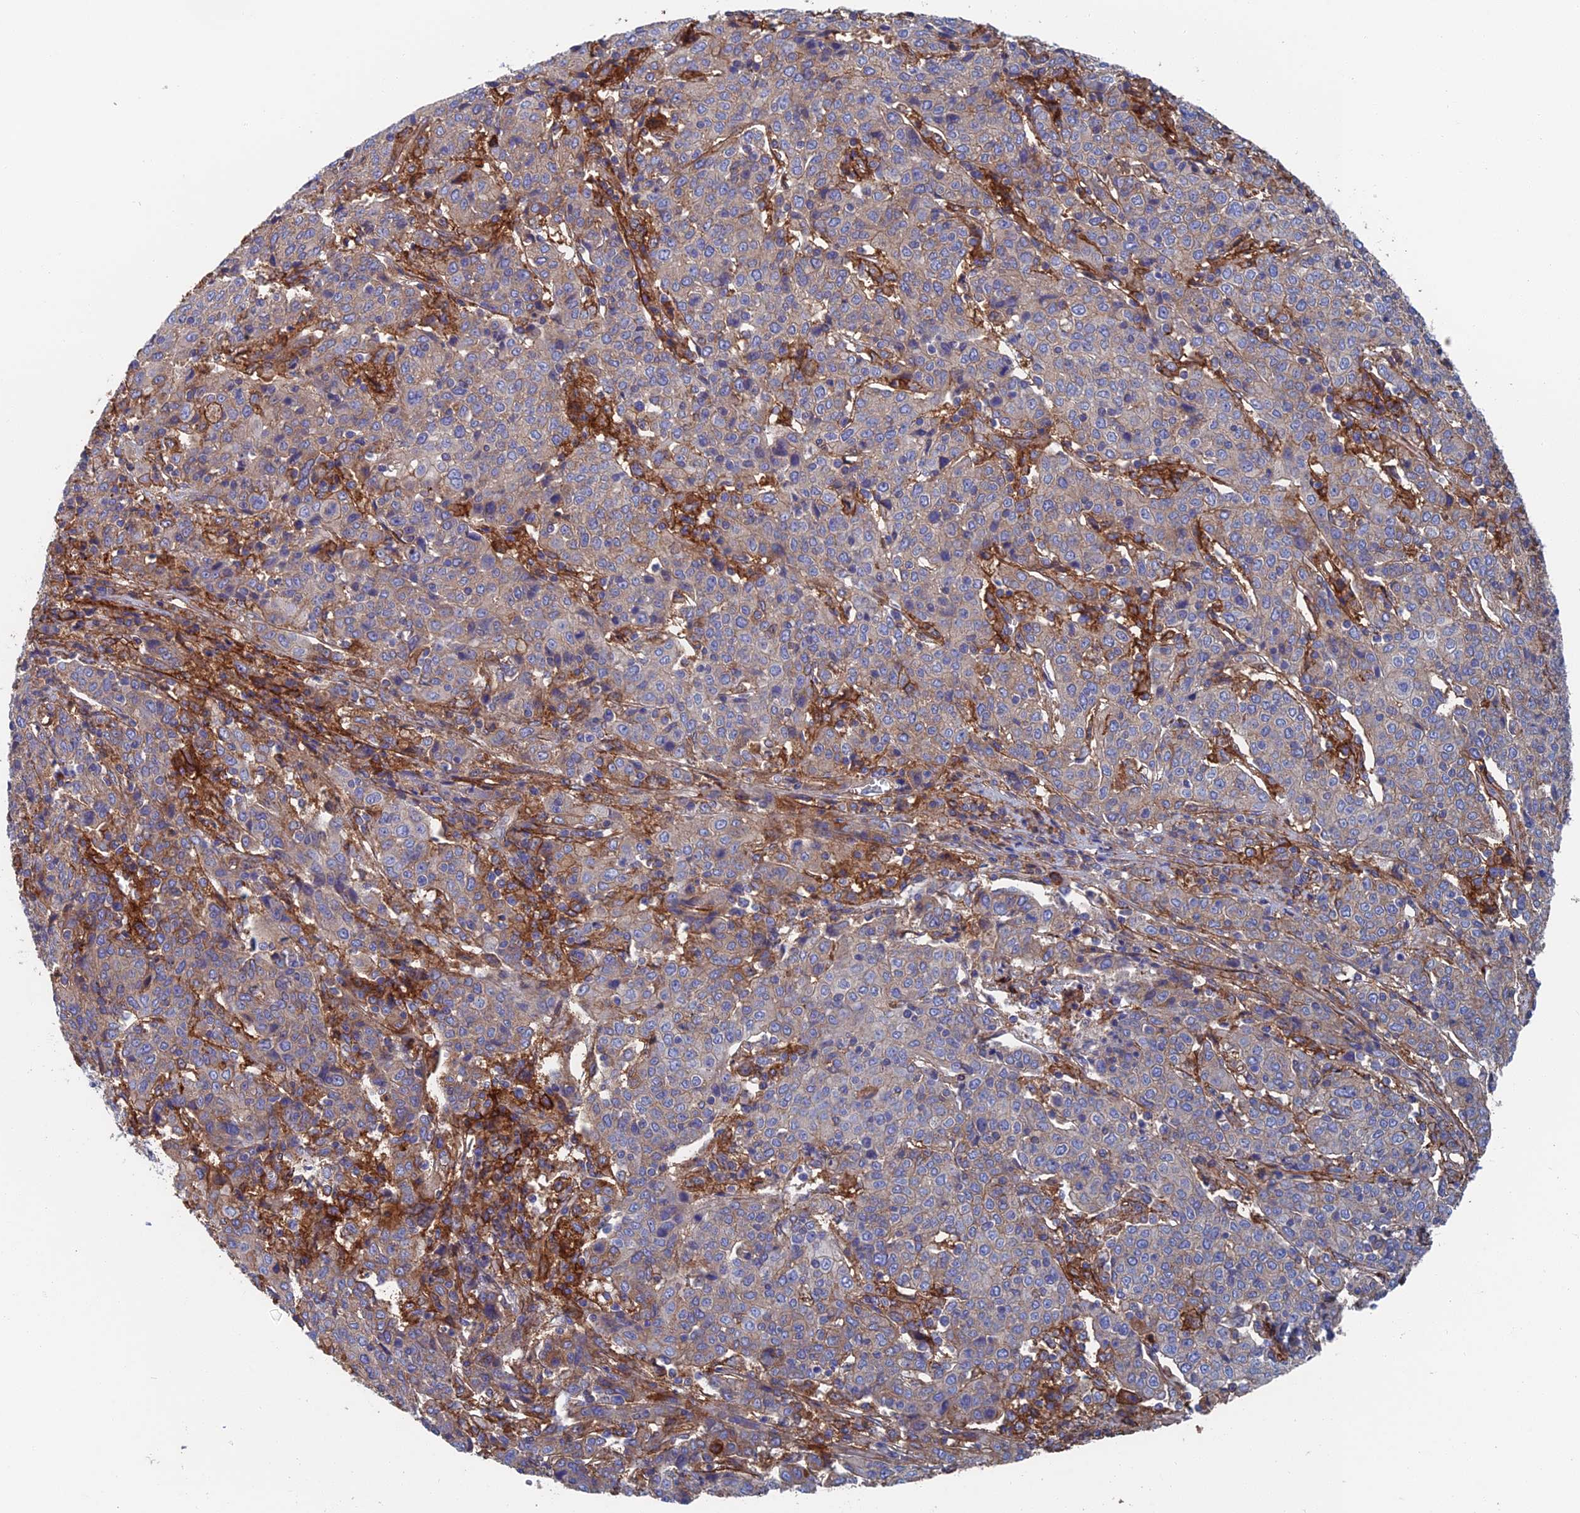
{"staining": {"intensity": "moderate", "quantity": "25%-75%", "location": "cytoplasmic/membranous"}, "tissue": "cervical cancer", "cell_type": "Tumor cells", "image_type": "cancer", "snomed": [{"axis": "morphology", "description": "Squamous cell carcinoma, NOS"}, {"axis": "topography", "description": "Cervix"}], "caption": "Cervical cancer (squamous cell carcinoma) tissue exhibits moderate cytoplasmic/membranous positivity in about 25%-75% of tumor cells, visualized by immunohistochemistry.", "gene": "SNX11", "patient": {"sex": "female", "age": 67}}